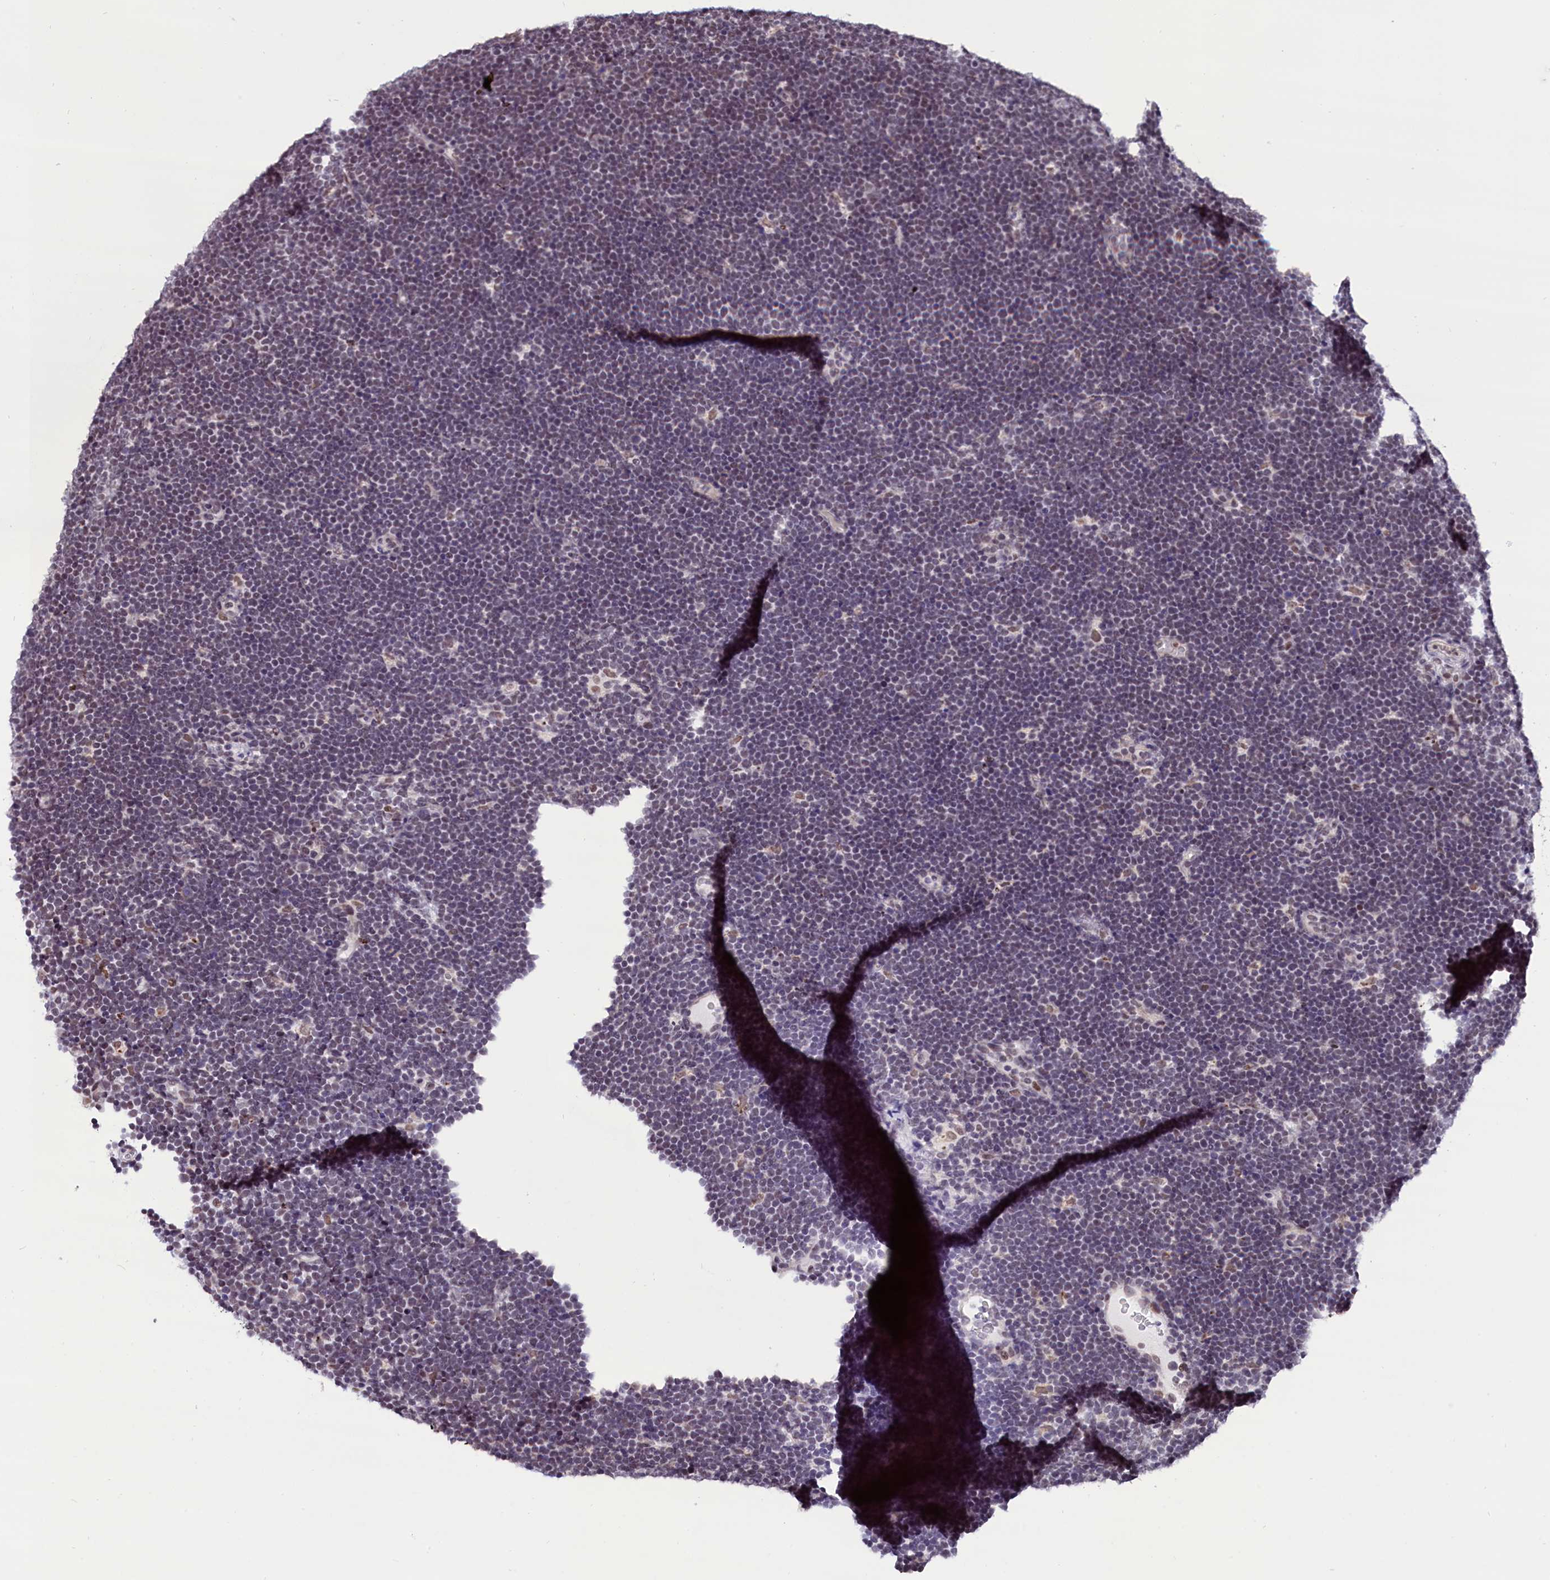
{"staining": {"intensity": "negative", "quantity": "none", "location": "none"}, "tissue": "lymphoma", "cell_type": "Tumor cells", "image_type": "cancer", "snomed": [{"axis": "morphology", "description": "Malignant lymphoma, non-Hodgkin's type, High grade"}, {"axis": "topography", "description": "Lymph node"}], "caption": "IHC histopathology image of neoplastic tissue: human lymphoma stained with DAB exhibits no significant protein expression in tumor cells. The staining is performed using DAB brown chromogen with nuclei counter-stained in using hematoxylin.", "gene": "CDYL2", "patient": {"sex": "male", "age": 13}}